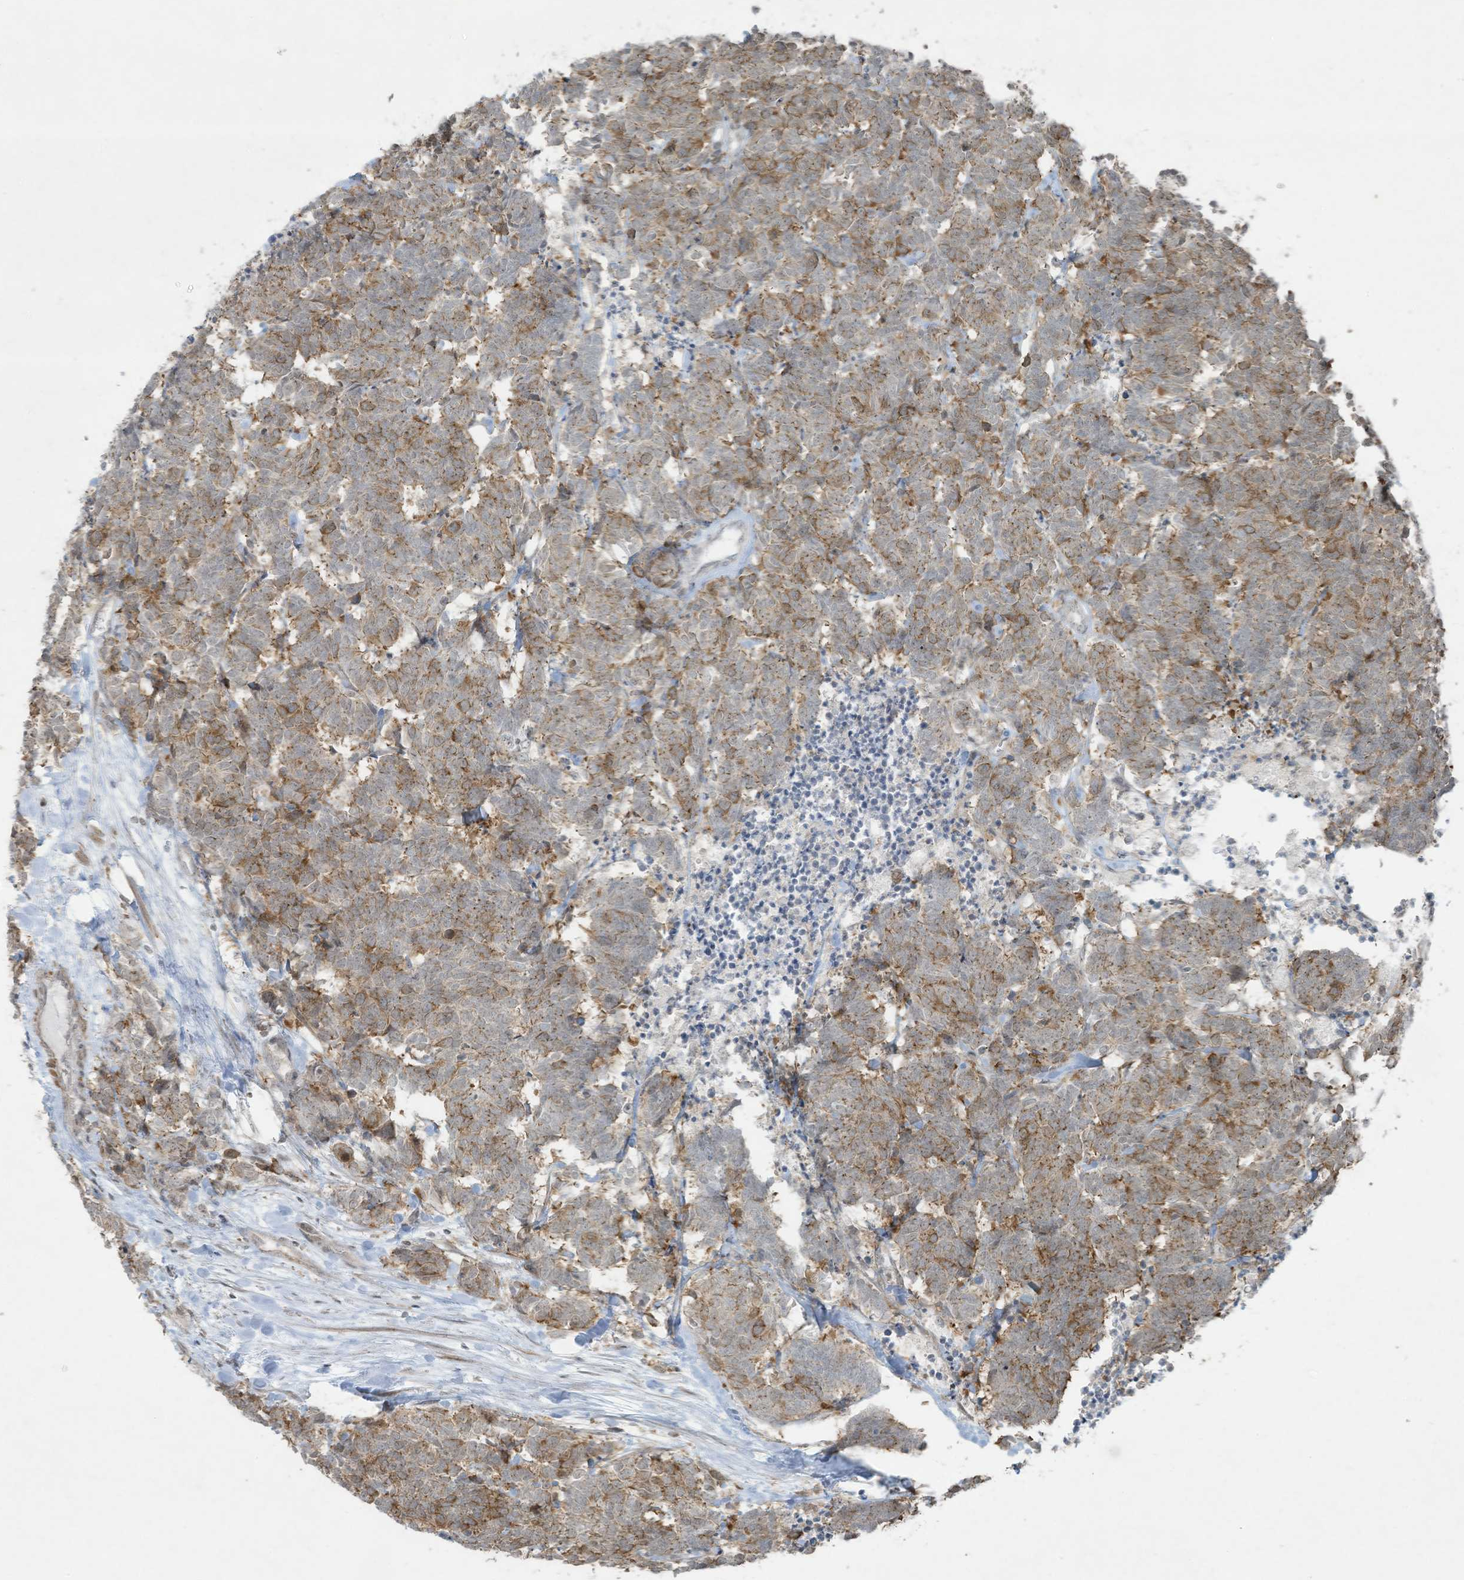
{"staining": {"intensity": "moderate", "quantity": ">75%", "location": "cytoplasmic/membranous"}, "tissue": "carcinoid", "cell_type": "Tumor cells", "image_type": "cancer", "snomed": [{"axis": "morphology", "description": "Carcinoma, NOS"}, {"axis": "morphology", "description": "Carcinoid, malignant, NOS"}, {"axis": "topography", "description": "Urinary bladder"}], "caption": "High-magnification brightfield microscopy of carcinoid stained with DAB (brown) and counterstained with hematoxylin (blue). tumor cells exhibit moderate cytoplasmic/membranous expression is identified in approximately>75% of cells.", "gene": "ZNF263", "patient": {"sex": "male", "age": 57}}